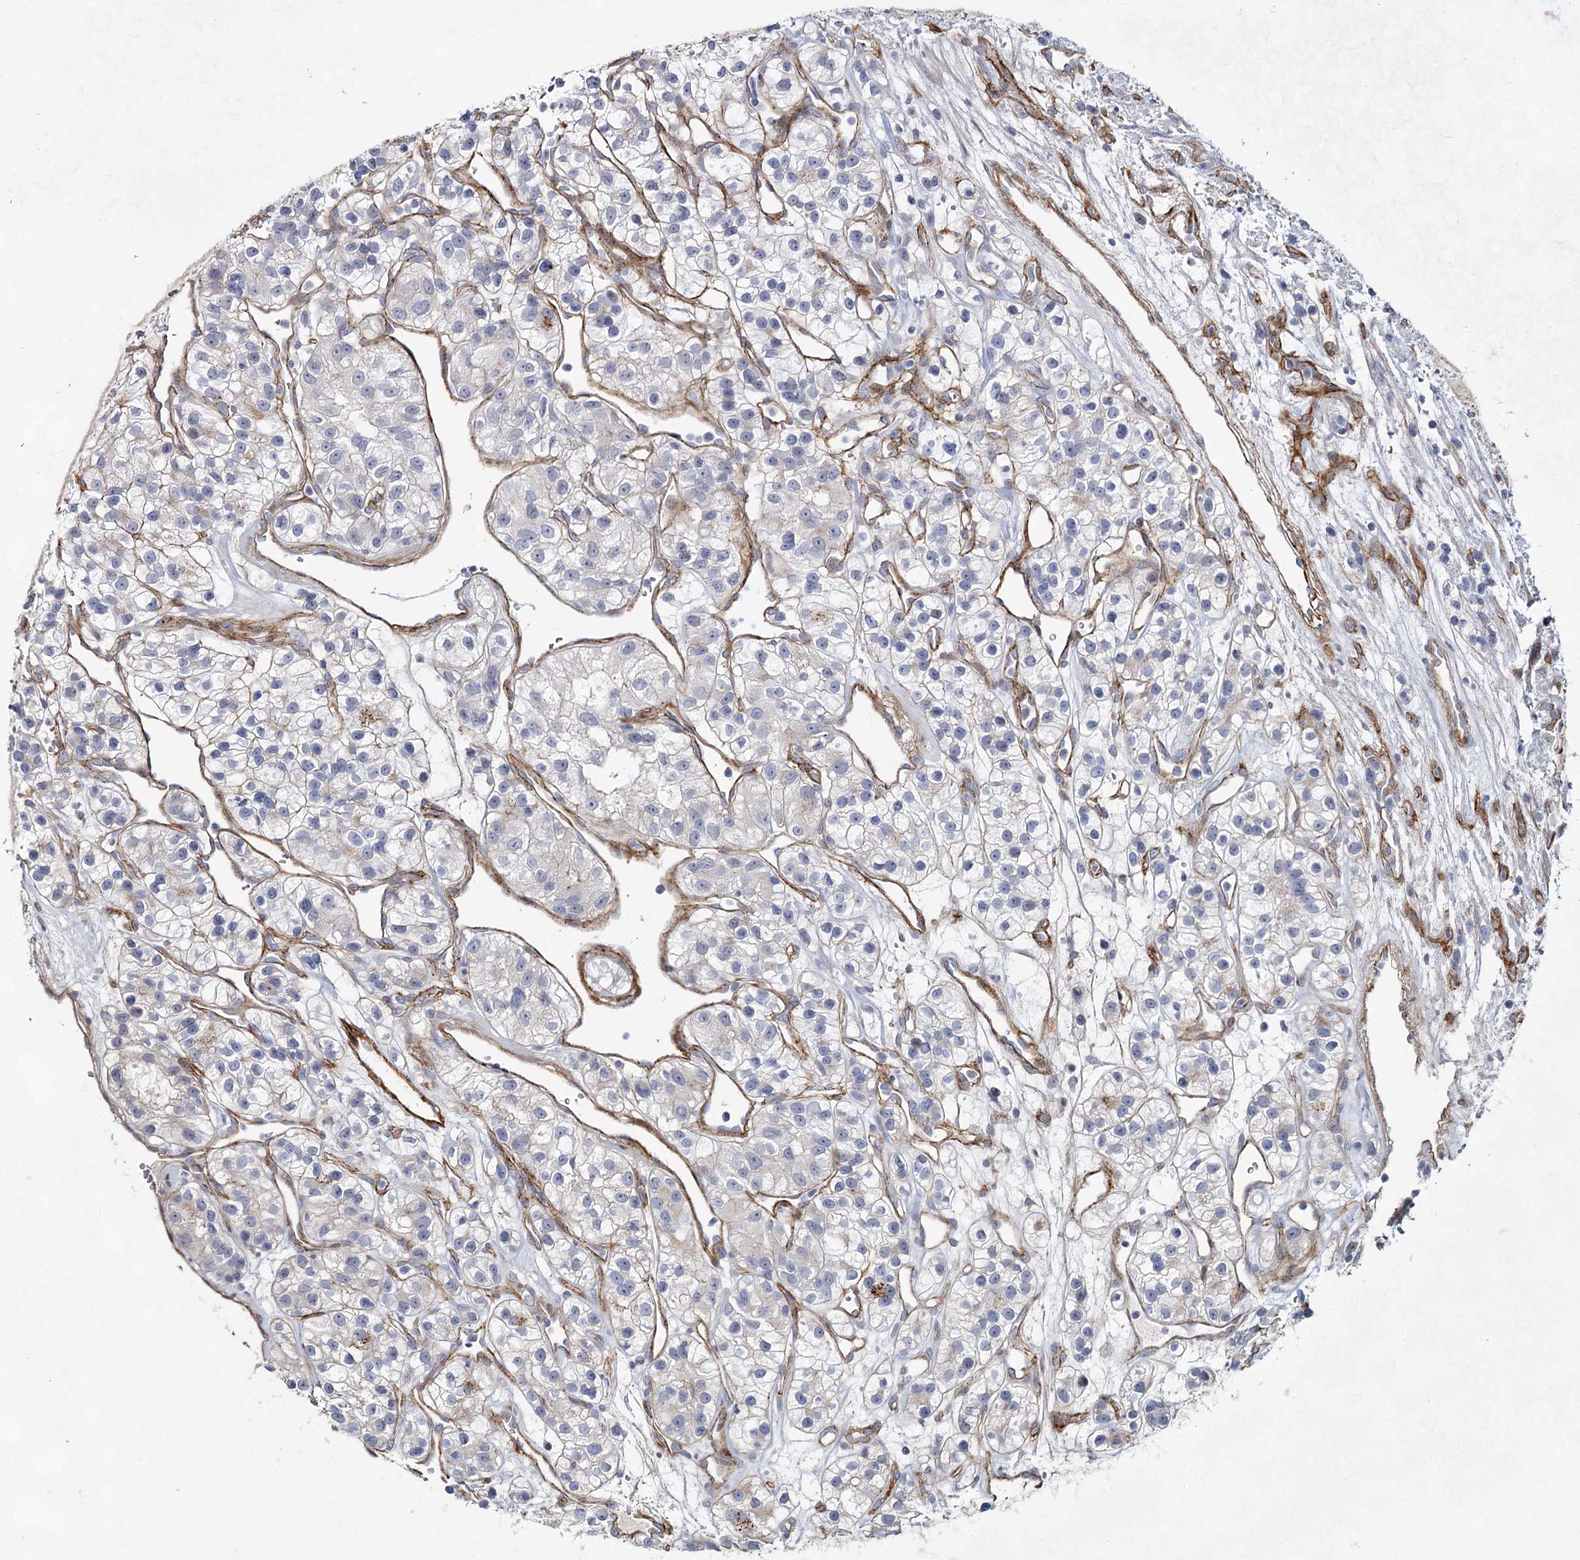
{"staining": {"intensity": "negative", "quantity": "none", "location": "none"}, "tissue": "renal cancer", "cell_type": "Tumor cells", "image_type": "cancer", "snomed": [{"axis": "morphology", "description": "Adenocarcinoma, NOS"}, {"axis": "topography", "description": "Kidney"}], "caption": "There is no significant expression in tumor cells of adenocarcinoma (renal).", "gene": "ATL2", "patient": {"sex": "female", "age": 57}}